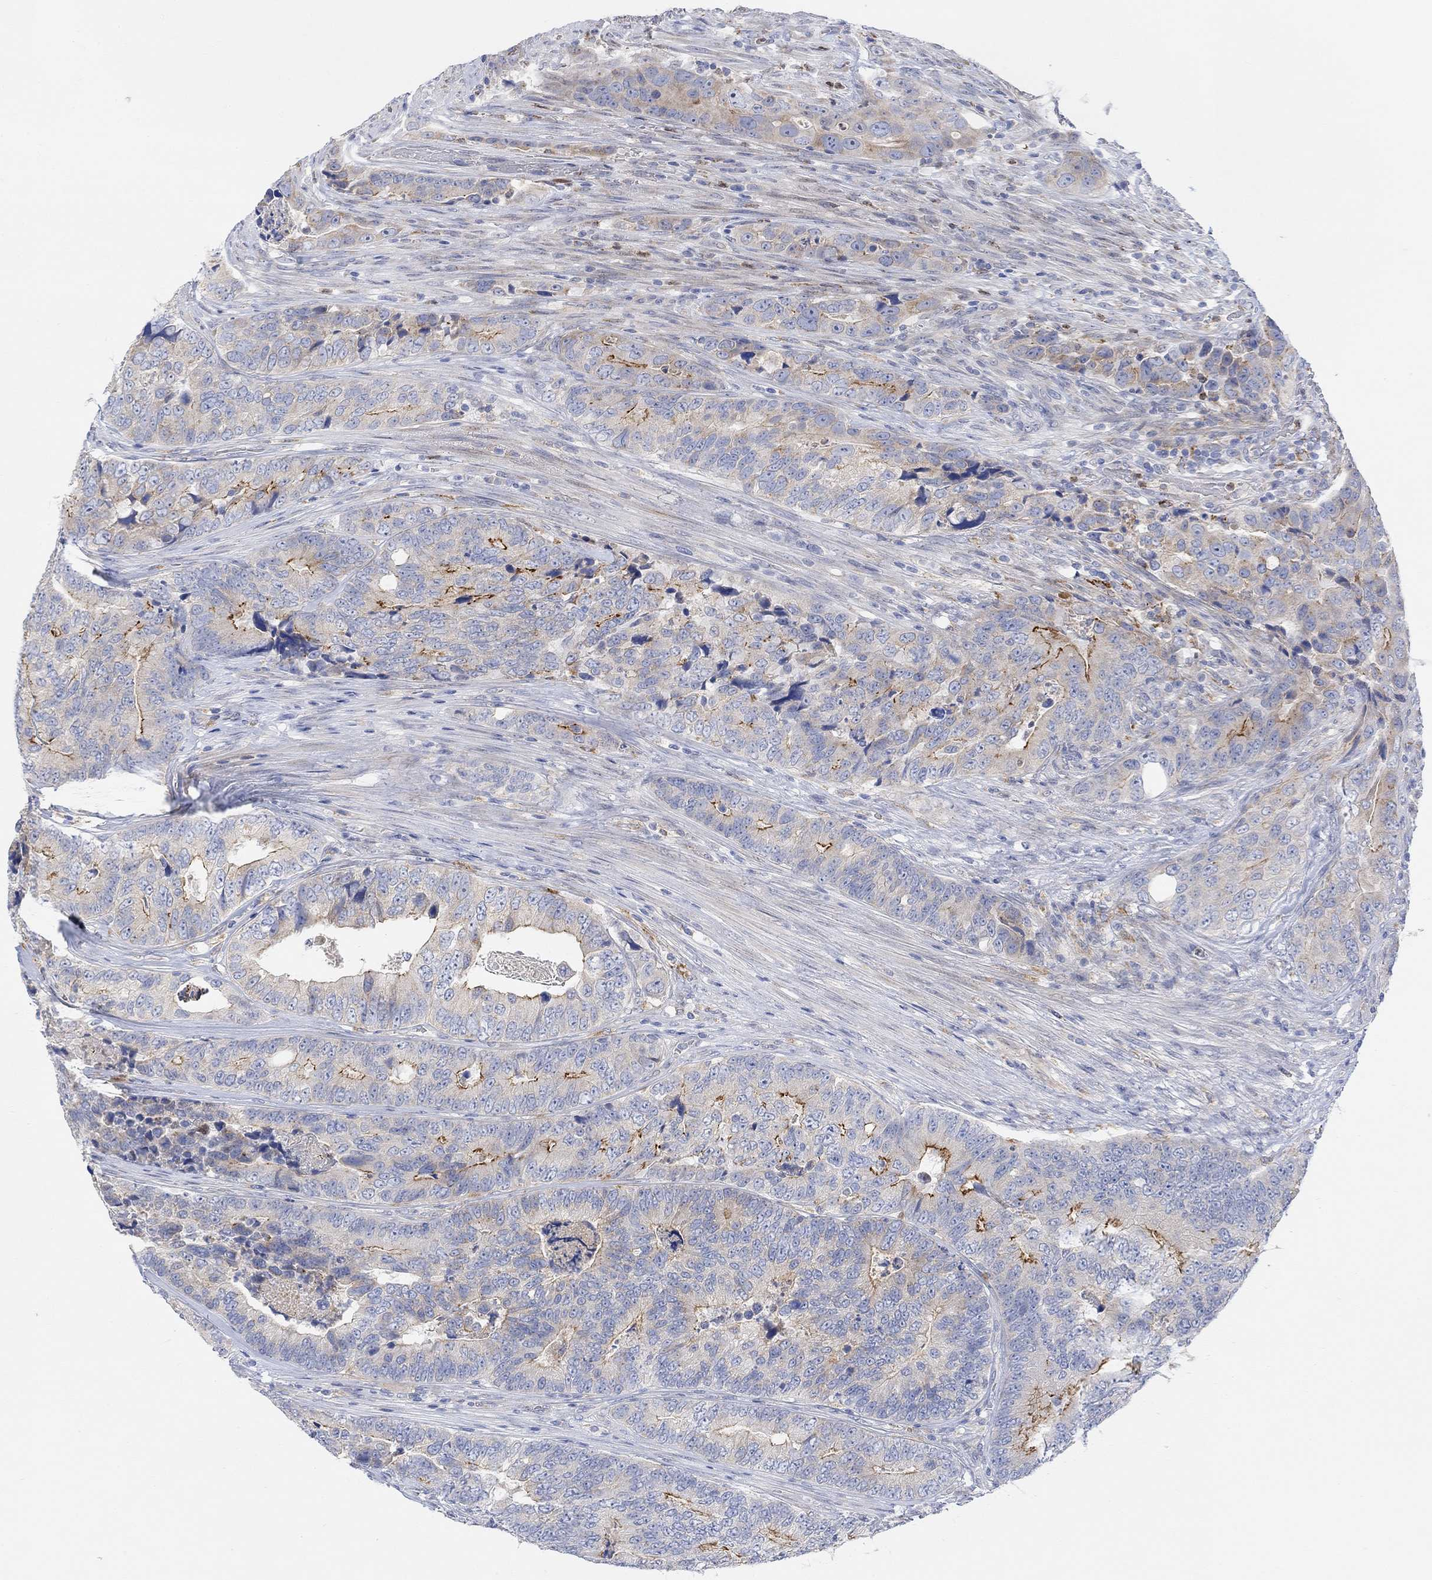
{"staining": {"intensity": "strong", "quantity": "<25%", "location": "cytoplasmic/membranous"}, "tissue": "colorectal cancer", "cell_type": "Tumor cells", "image_type": "cancer", "snomed": [{"axis": "morphology", "description": "Adenocarcinoma, NOS"}, {"axis": "topography", "description": "Colon"}], "caption": "Colorectal cancer (adenocarcinoma) stained with DAB (3,3'-diaminobenzidine) immunohistochemistry demonstrates medium levels of strong cytoplasmic/membranous staining in approximately <25% of tumor cells. (Stains: DAB in brown, nuclei in blue, Microscopy: brightfield microscopy at high magnification).", "gene": "ACSL1", "patient": {"sex": "female", "age": 72}}